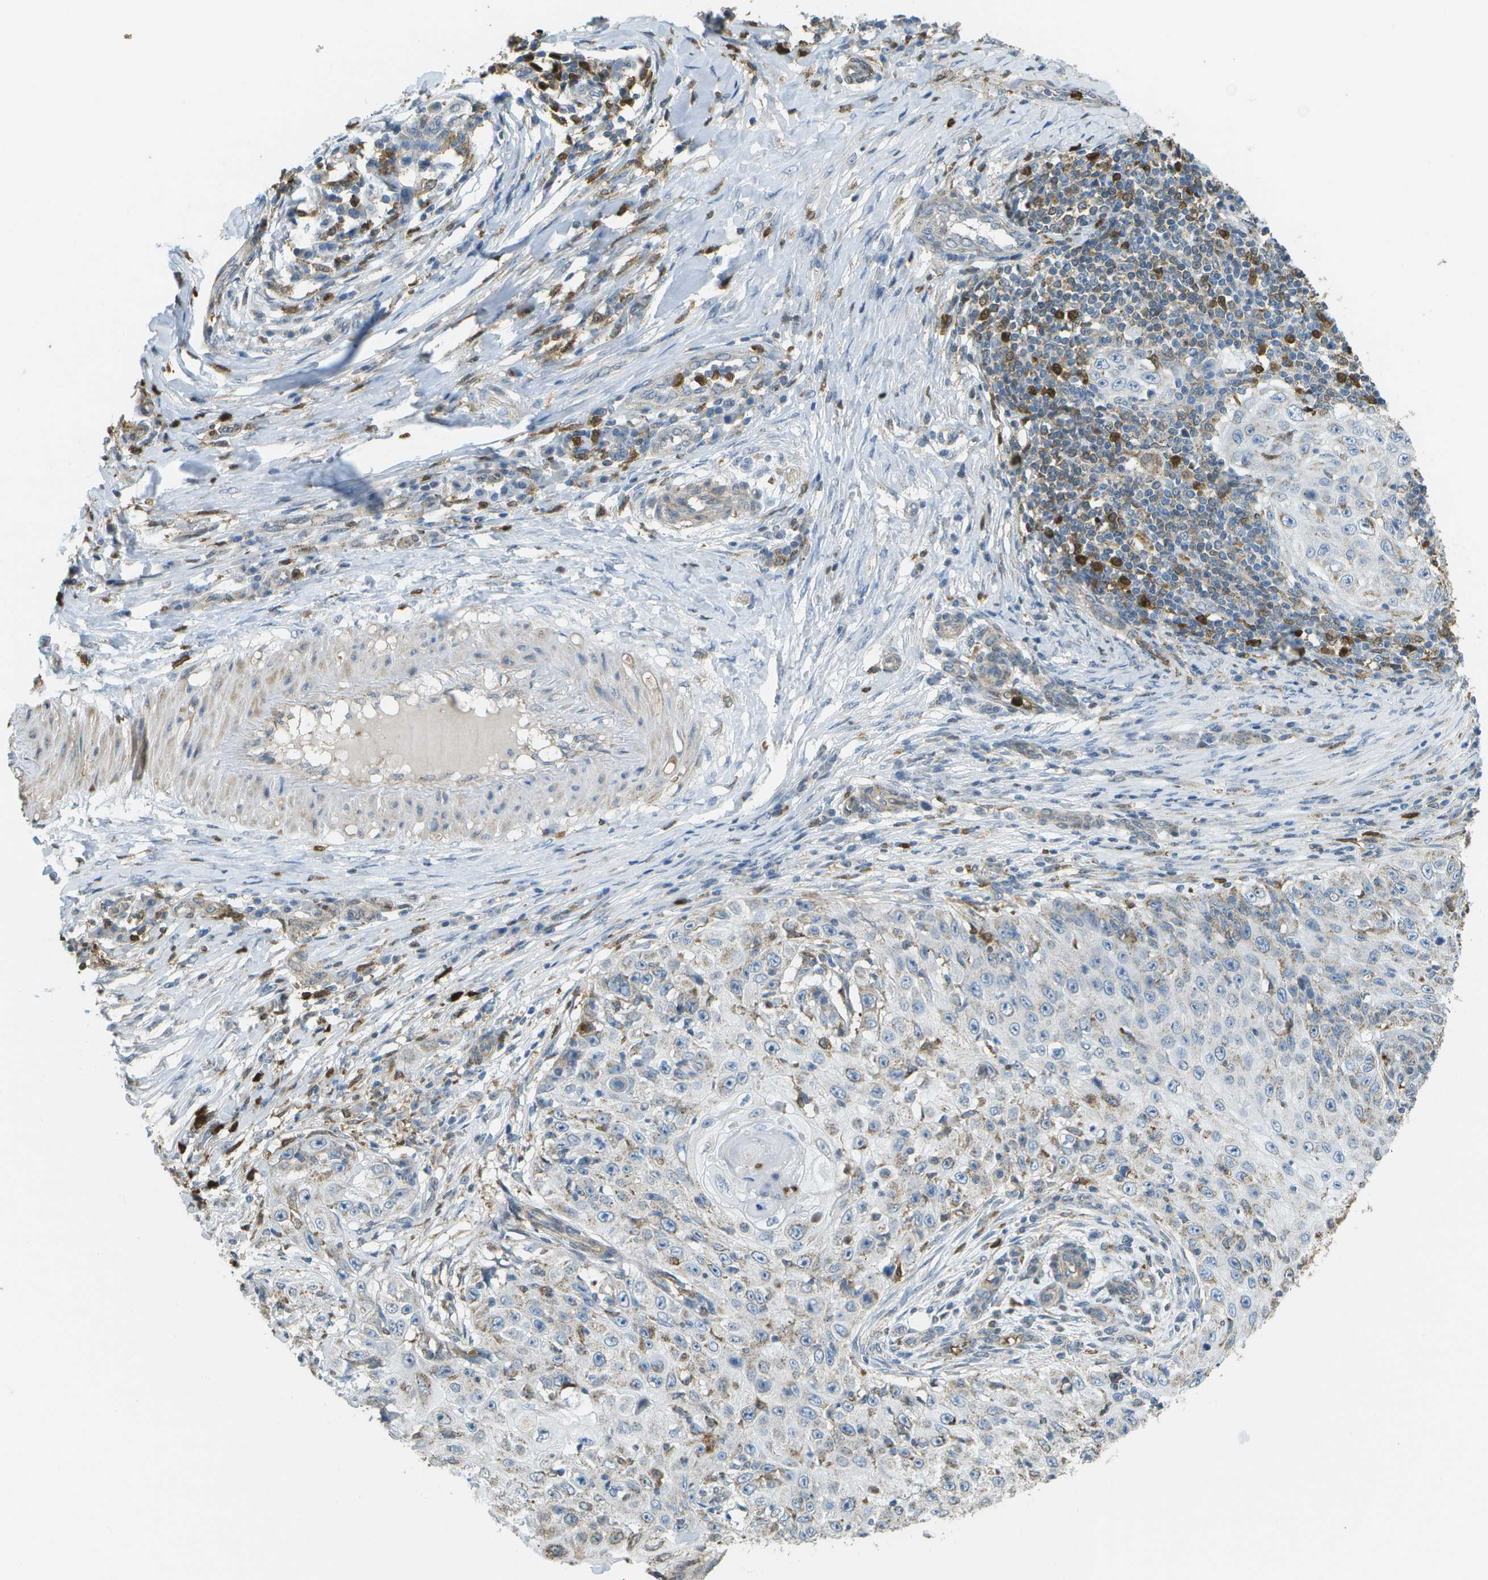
{"staining": {"intensity": "weak", "quantity": "25%-75%", "location": "cytoplasmic/membranous"}, "tissue": "skin cancer", "cell_type": "Tumor cells", "image_type": "cancer", "snomed": [{"axis": "morphology", "description": "Squamous cell carcinoma, NOS"}, {"axis": "topography", "description": "Skin"}], "caption": "The image demonstrates a brown stain indicating the presence of a protein in the cytoplasmic/membranous of tumor cells in skin cancer (squamous cell carcinoma).", "gene": "CACHD1", "patient": {"sex": "male", "age": 86}}